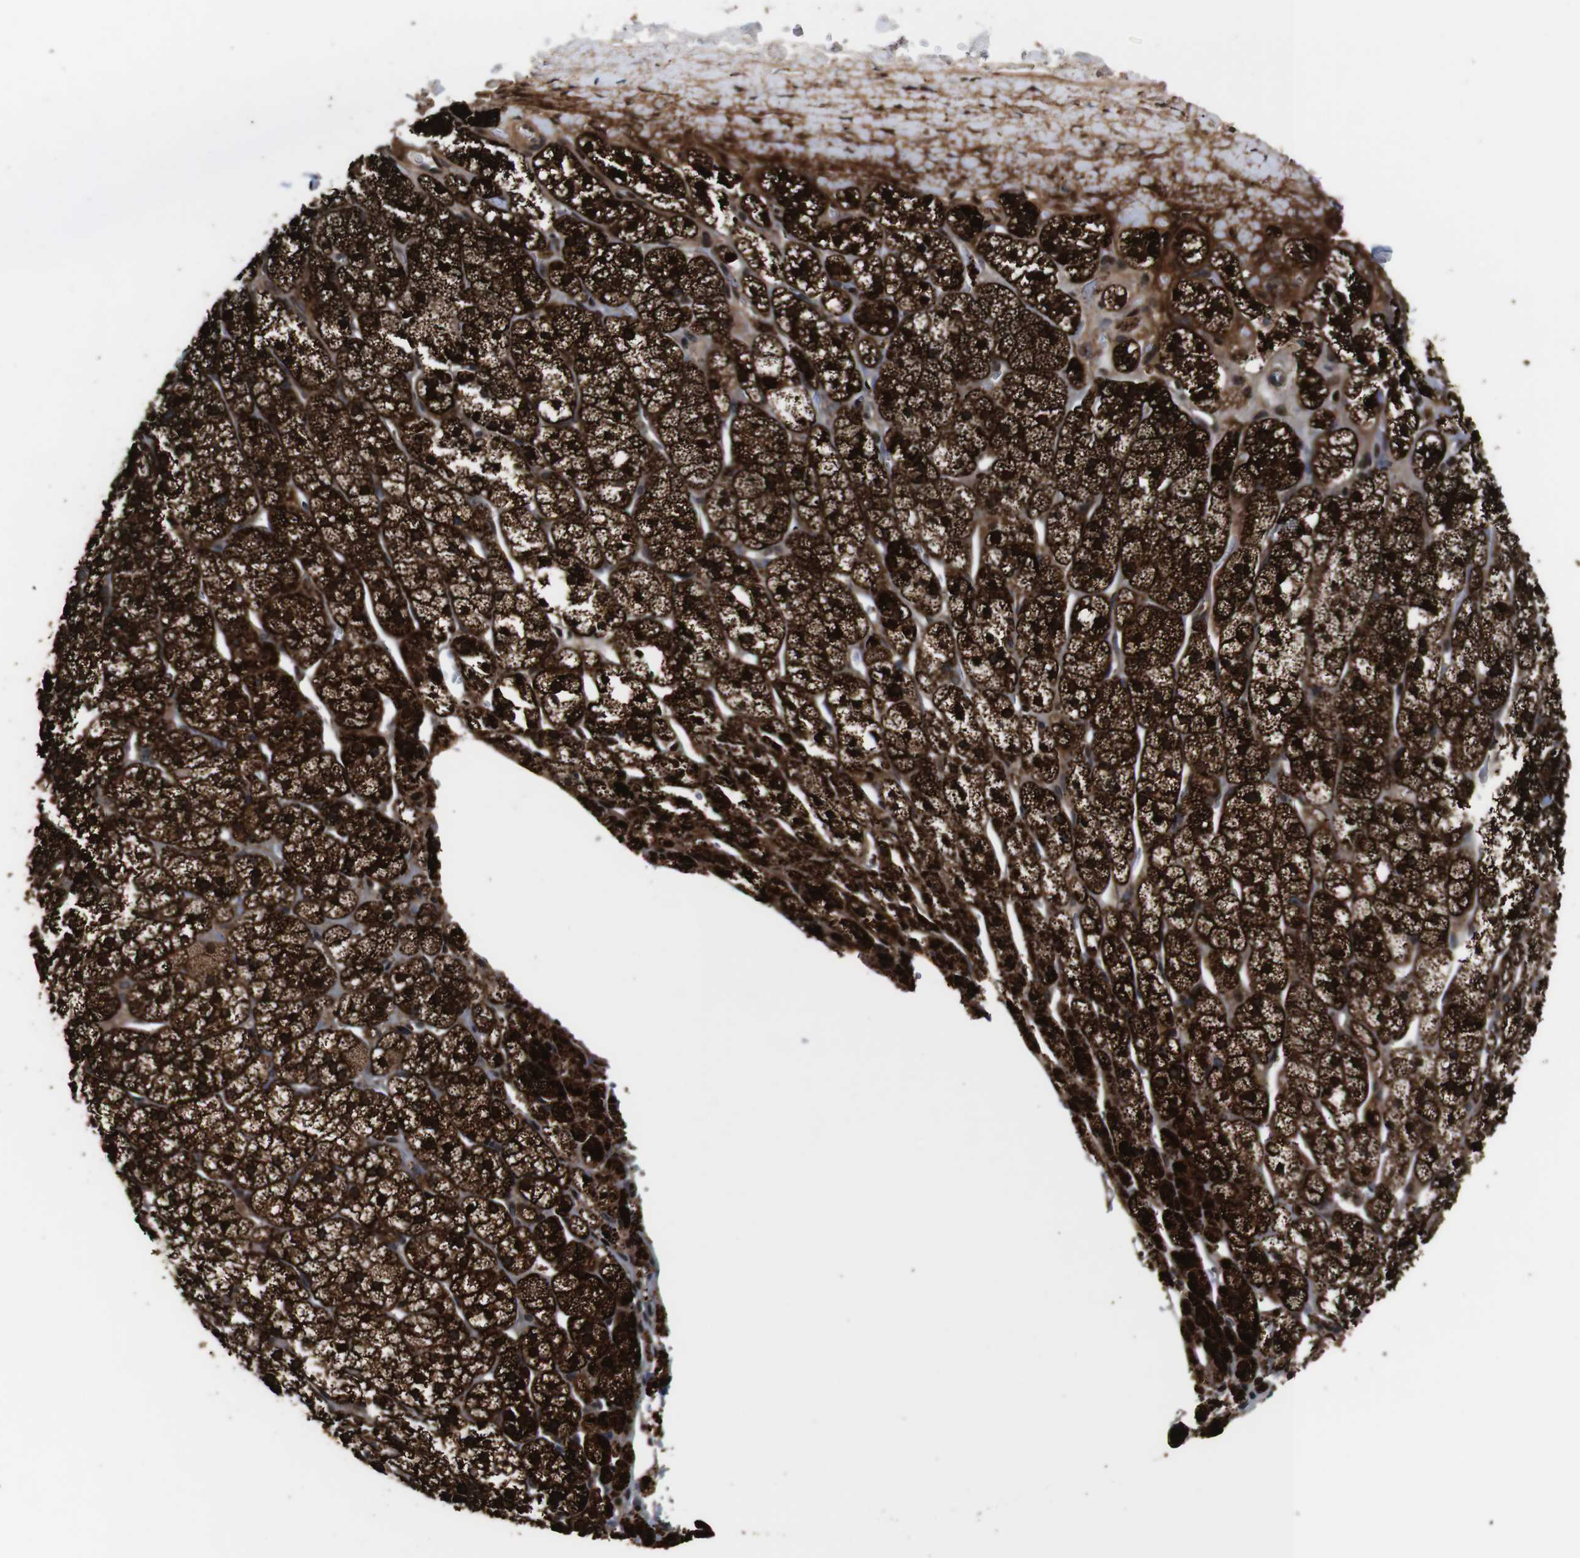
{"staining": {"intensity": "strong", "quantity": ">75%", "location": "cytoplasmic/membranous,nuclear"}, "tissue": "adrenal gland", "cell_type": "Glandular cells", "image_type": "normal", "snomed": [{"axis": "morphology", "description": "Normal tissue, NOS"}, {"axis": "topography", "description": "Adrenal gland"}], "caption": "Brown immunohistochemical staining in benign adrenal gland displays strong cytoplasmic/membranous,nuclear positivity in about >75% of glandular cells.", "gene": "LRP4", "patient": {"sex": "male", "age": 56}}